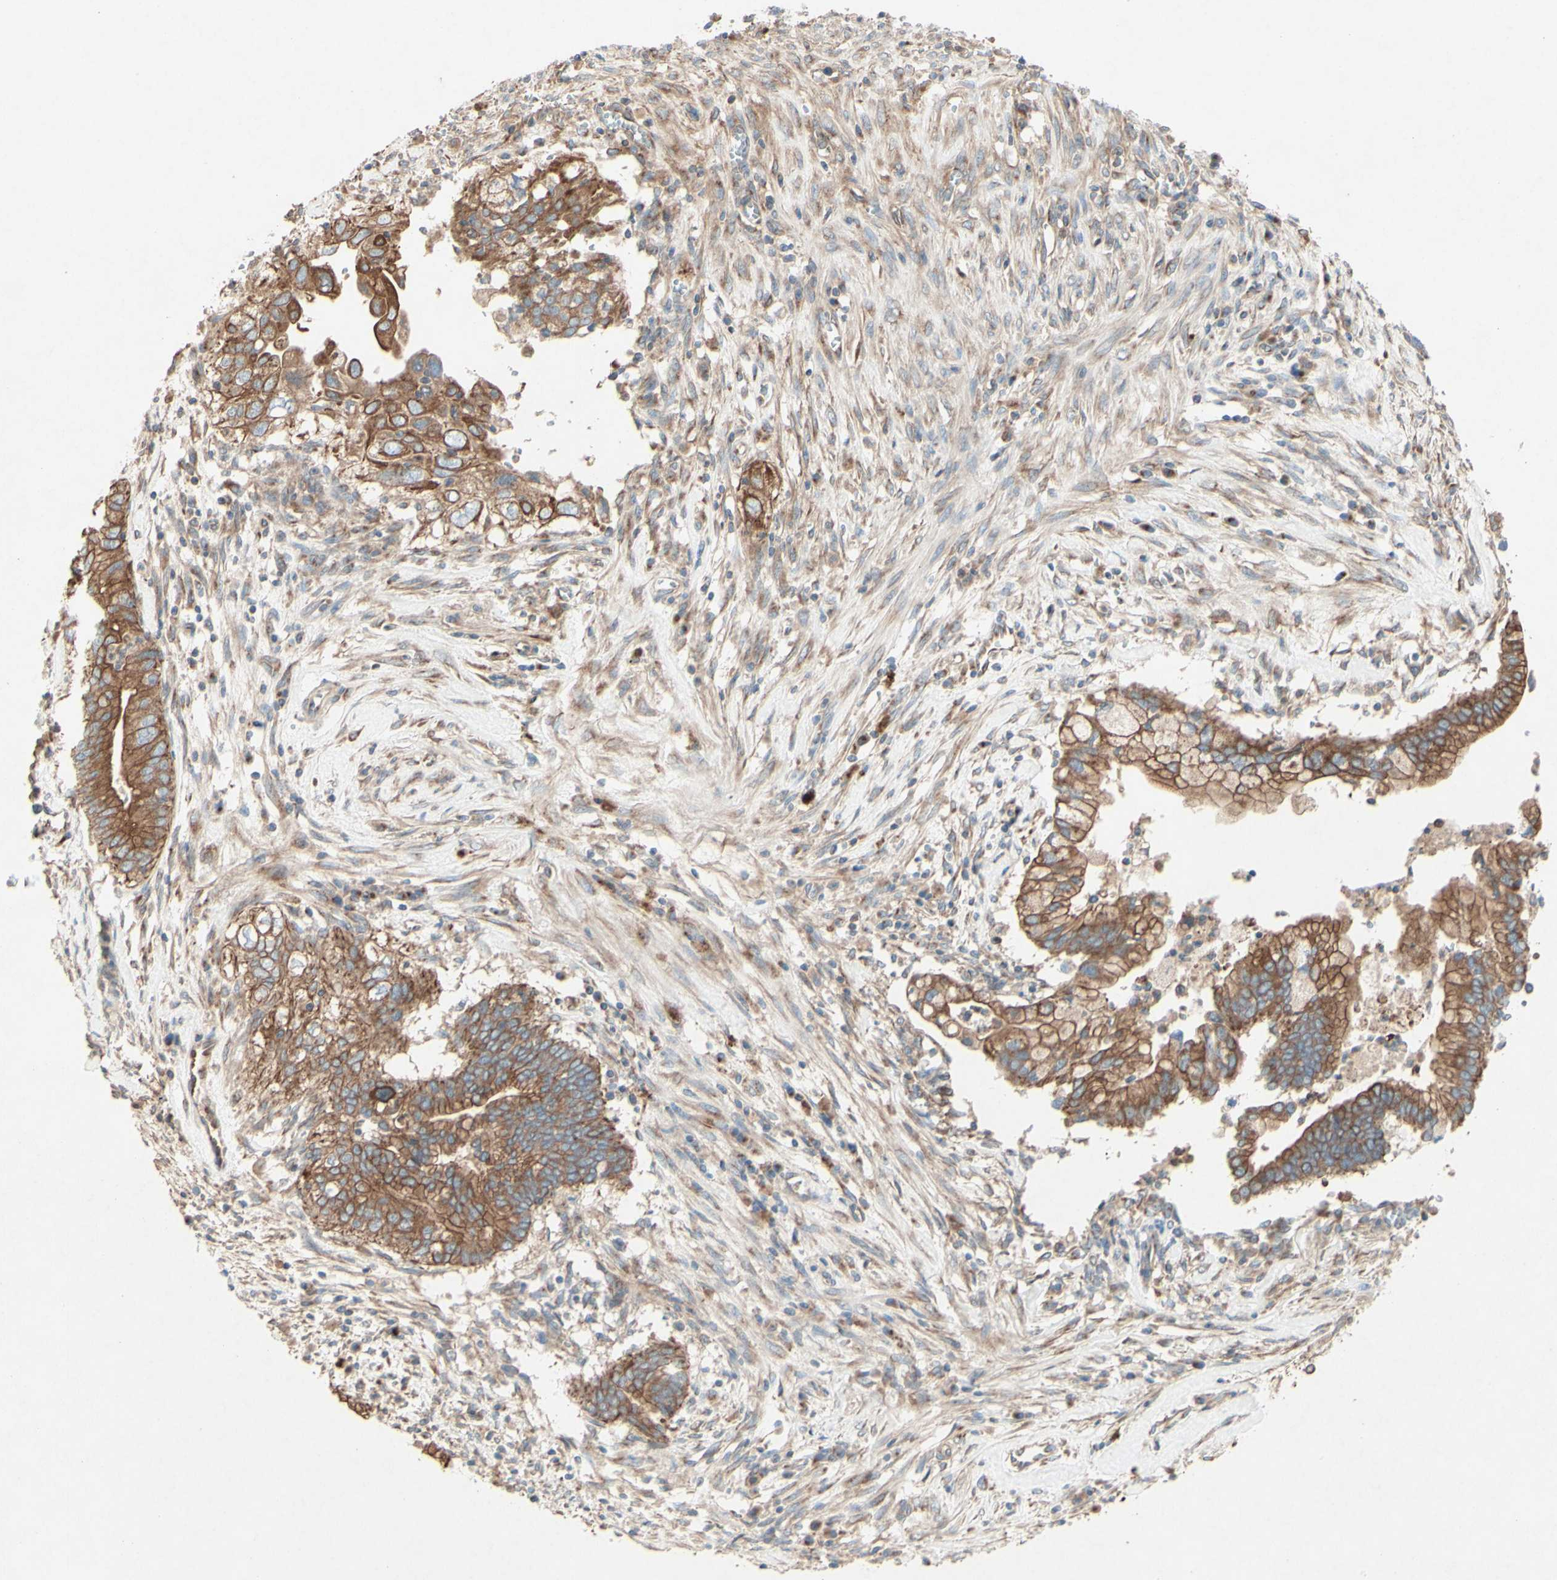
{"staining": {"intensity": "moderate", "quantity": ">75%", "location": "cytoplasmic/membranous"}, "tissue": "cervical cancer", "cell_type": "Tumor cells", "image_type": "cancer", "snomed": [{"axis": "morphology", "description": "Adenocarcinoma, NOS"}, {"axis": "topography", "description": "Cervix"}], "caption": "Brown immunohistochemical staining in human cervical cancer (adenocarcinoma) displays moderate cytoplasmic/membranous positivity in about >75% of tumor cells.", "gene": "MTM1", "patient": {"sex": "female", "age": 44}}